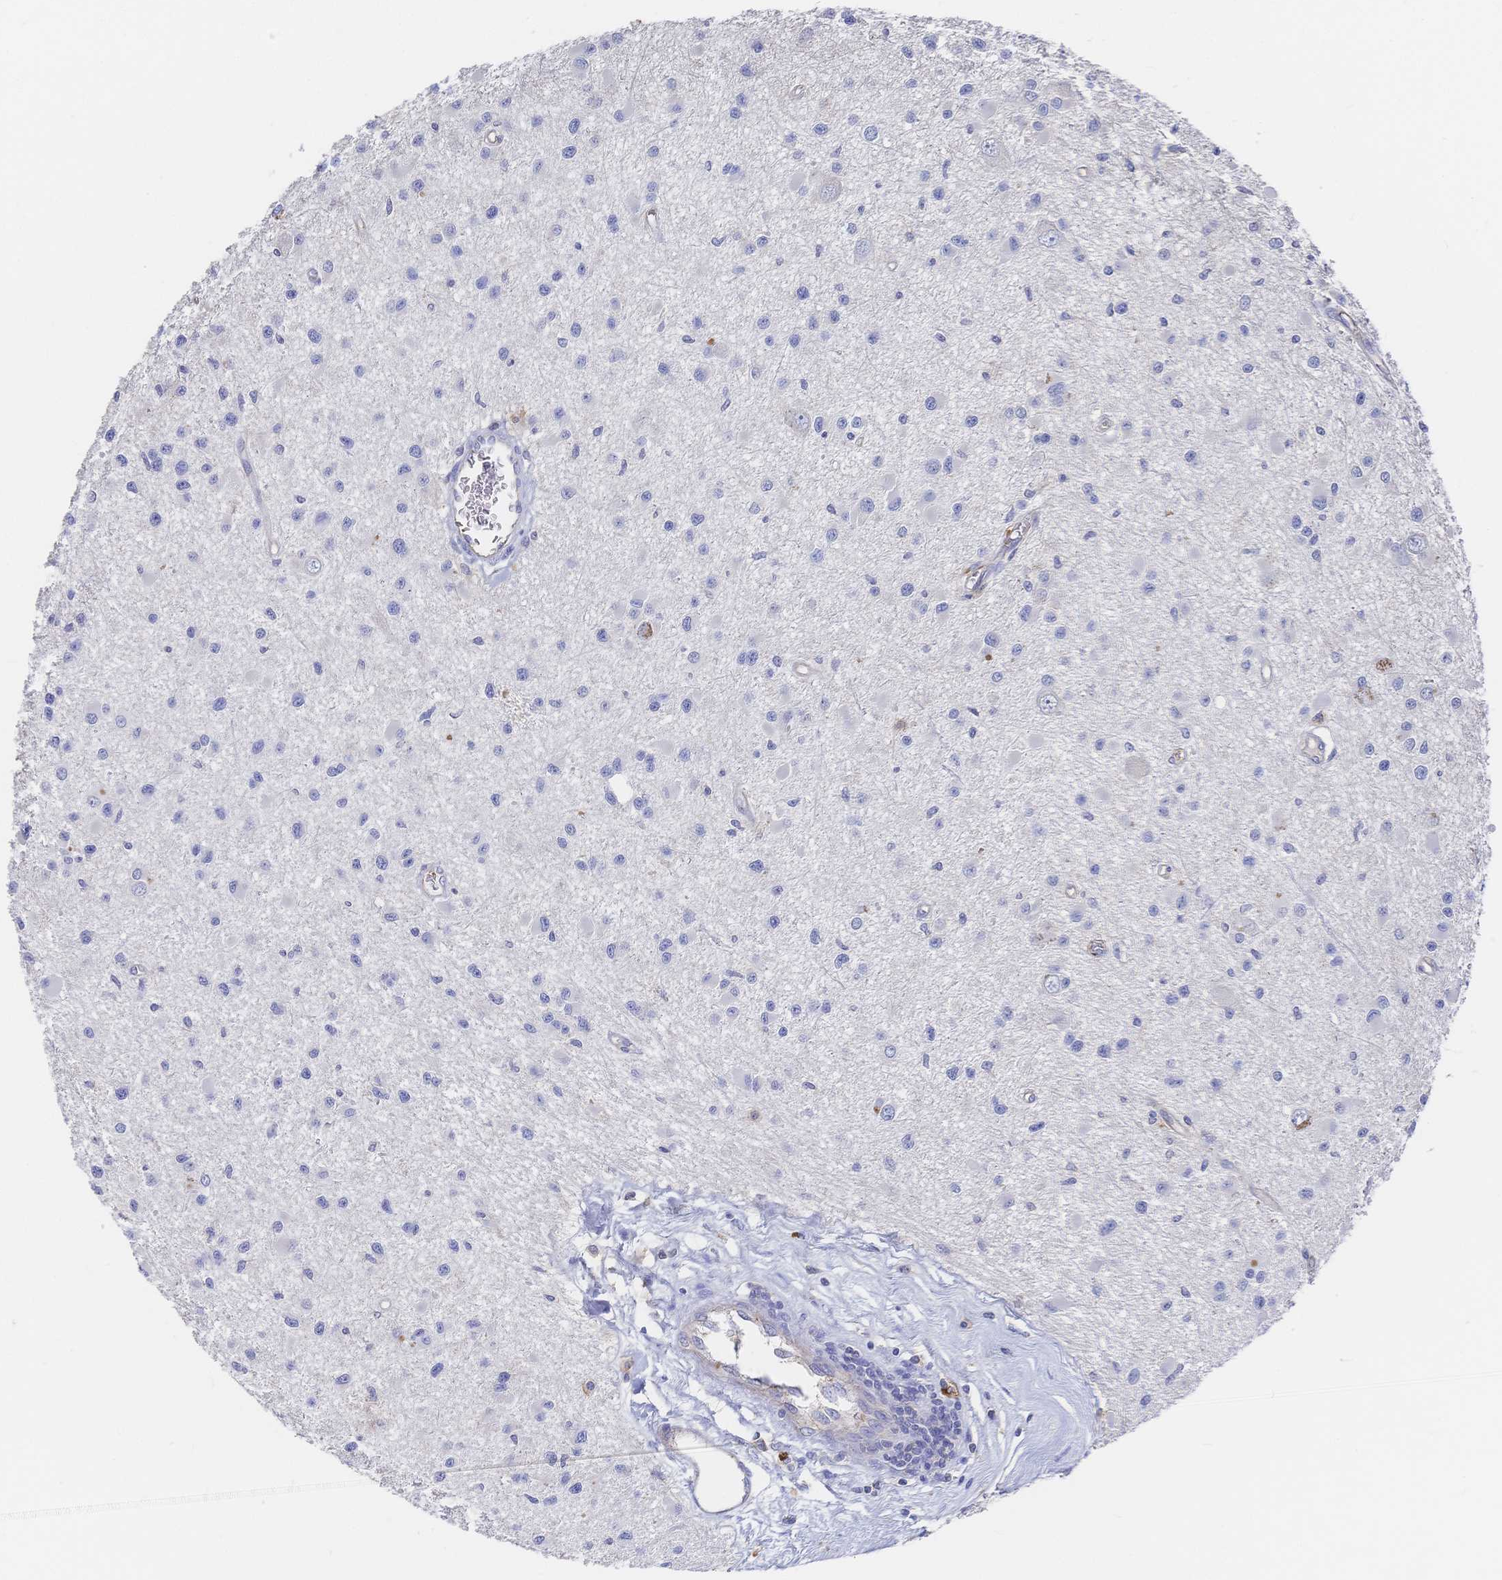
{"staining": {"intensity": "negative", "quantity": "none", "location": "none"}, "tissue": "glioma", "cell_type": "Tumor cells", "image_type": "cancer", "snomed": [{"axis": "morphology", "description": "Glioma, malignant, High grade"}, {"axis": "topography", "description": "Brain"}], "caption": "High magnification brightfield microscopy of glioma stained with DAB (3,3'-diaminobenzidine) (brown) and counterstained with hematoxylin (blue): tumor cells show no significant positivity.", "gene": "F11R", "patient": {"sex": "male", "age": 54}}